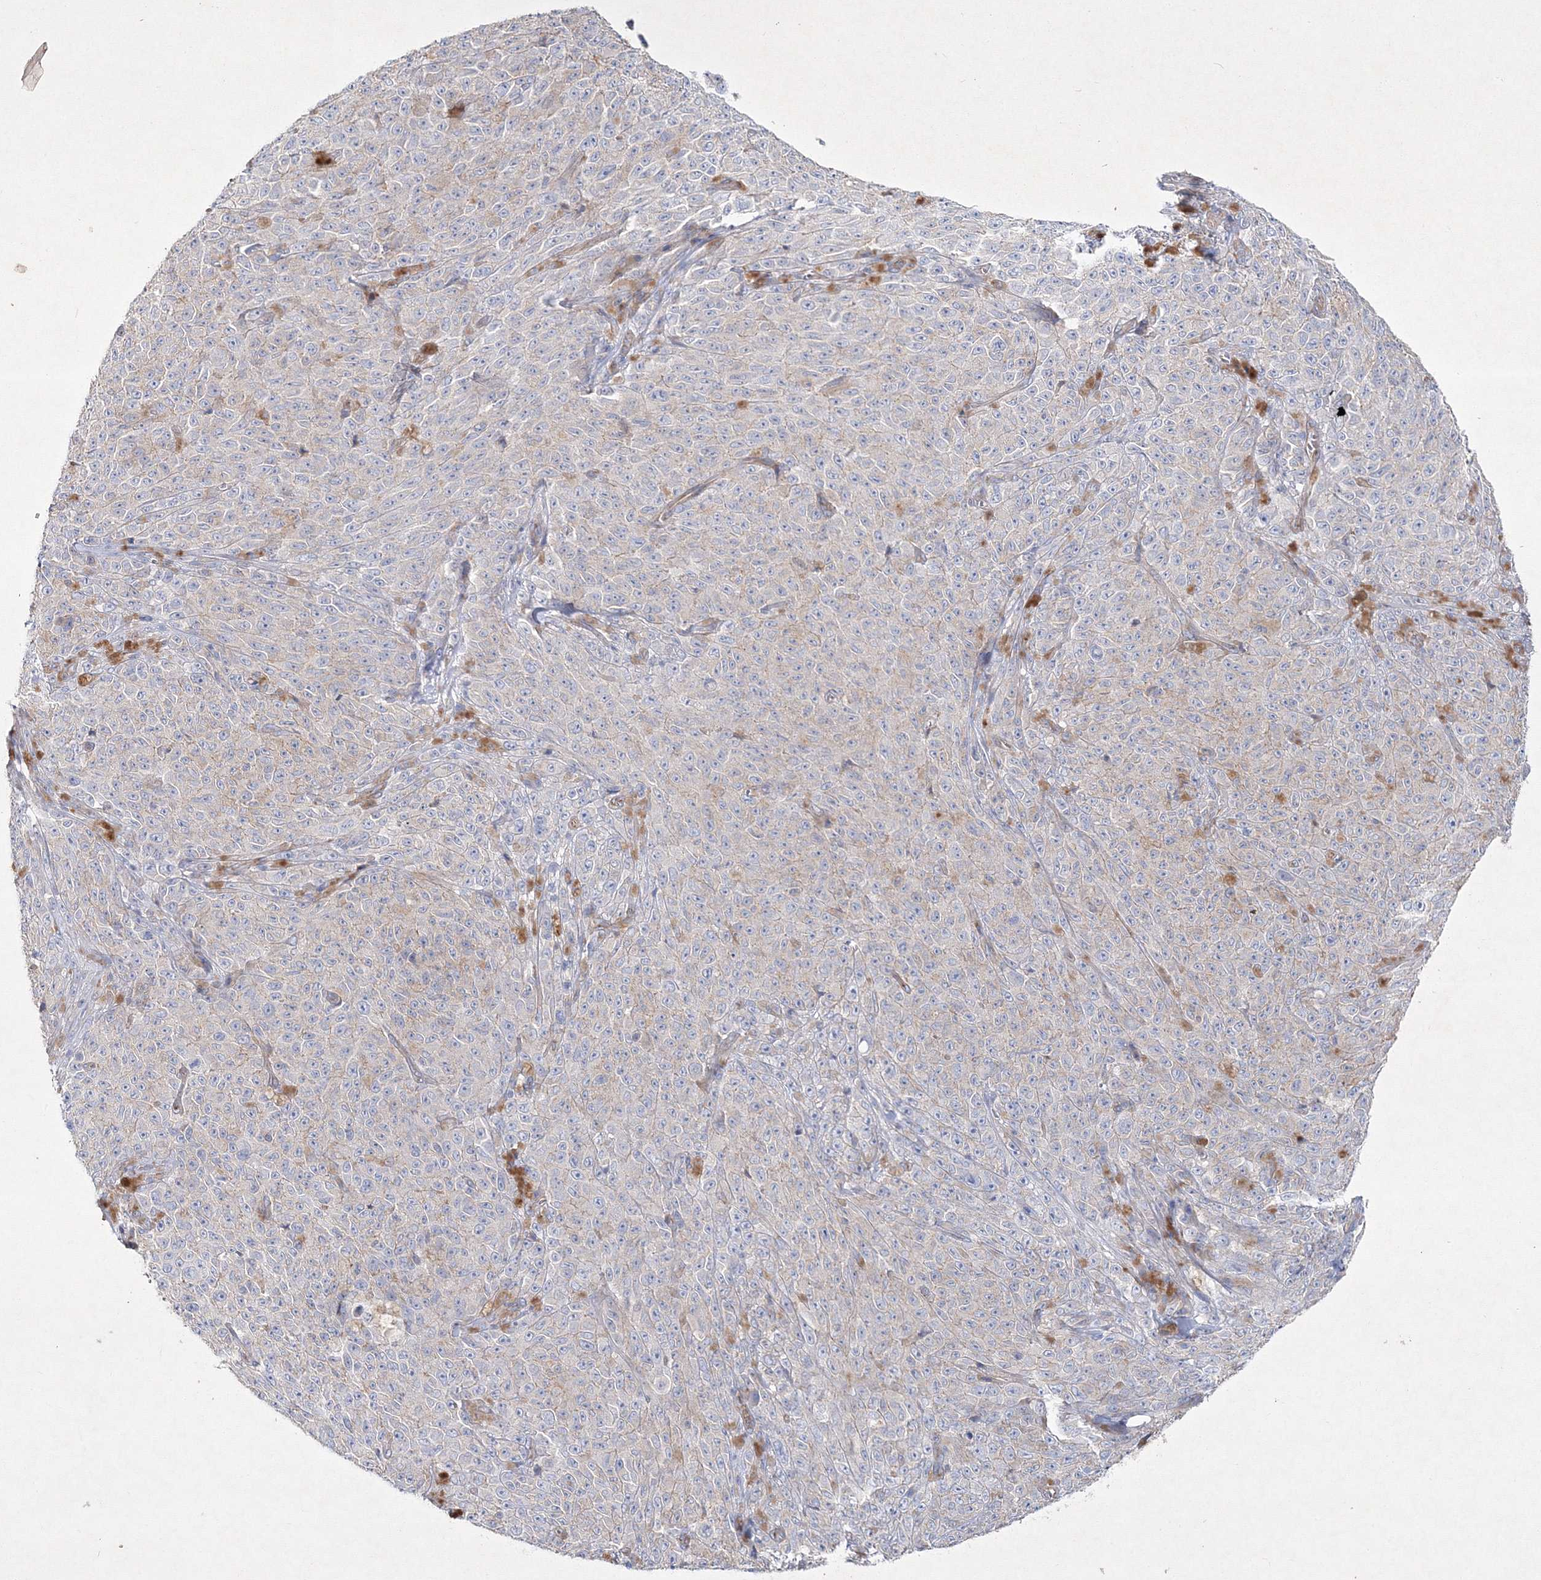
{"staining": {"intensity": "negative", "quantity": "none", "location": "none"}, "tissue": "melanoma", "cell_type": "Tumor cells", "image_type": "cancer", "snomed": [{"axis": "morphology", "description": "Malignant melanoma, NOS"}, {"axis": "topography", "description": "Skin"}], "caption": "Histopathology image shows no significant protein positivity in tumor cells of malignant melanoma.", "gene": "NAA40", "patient": {"sex": "female", "age": 82}}